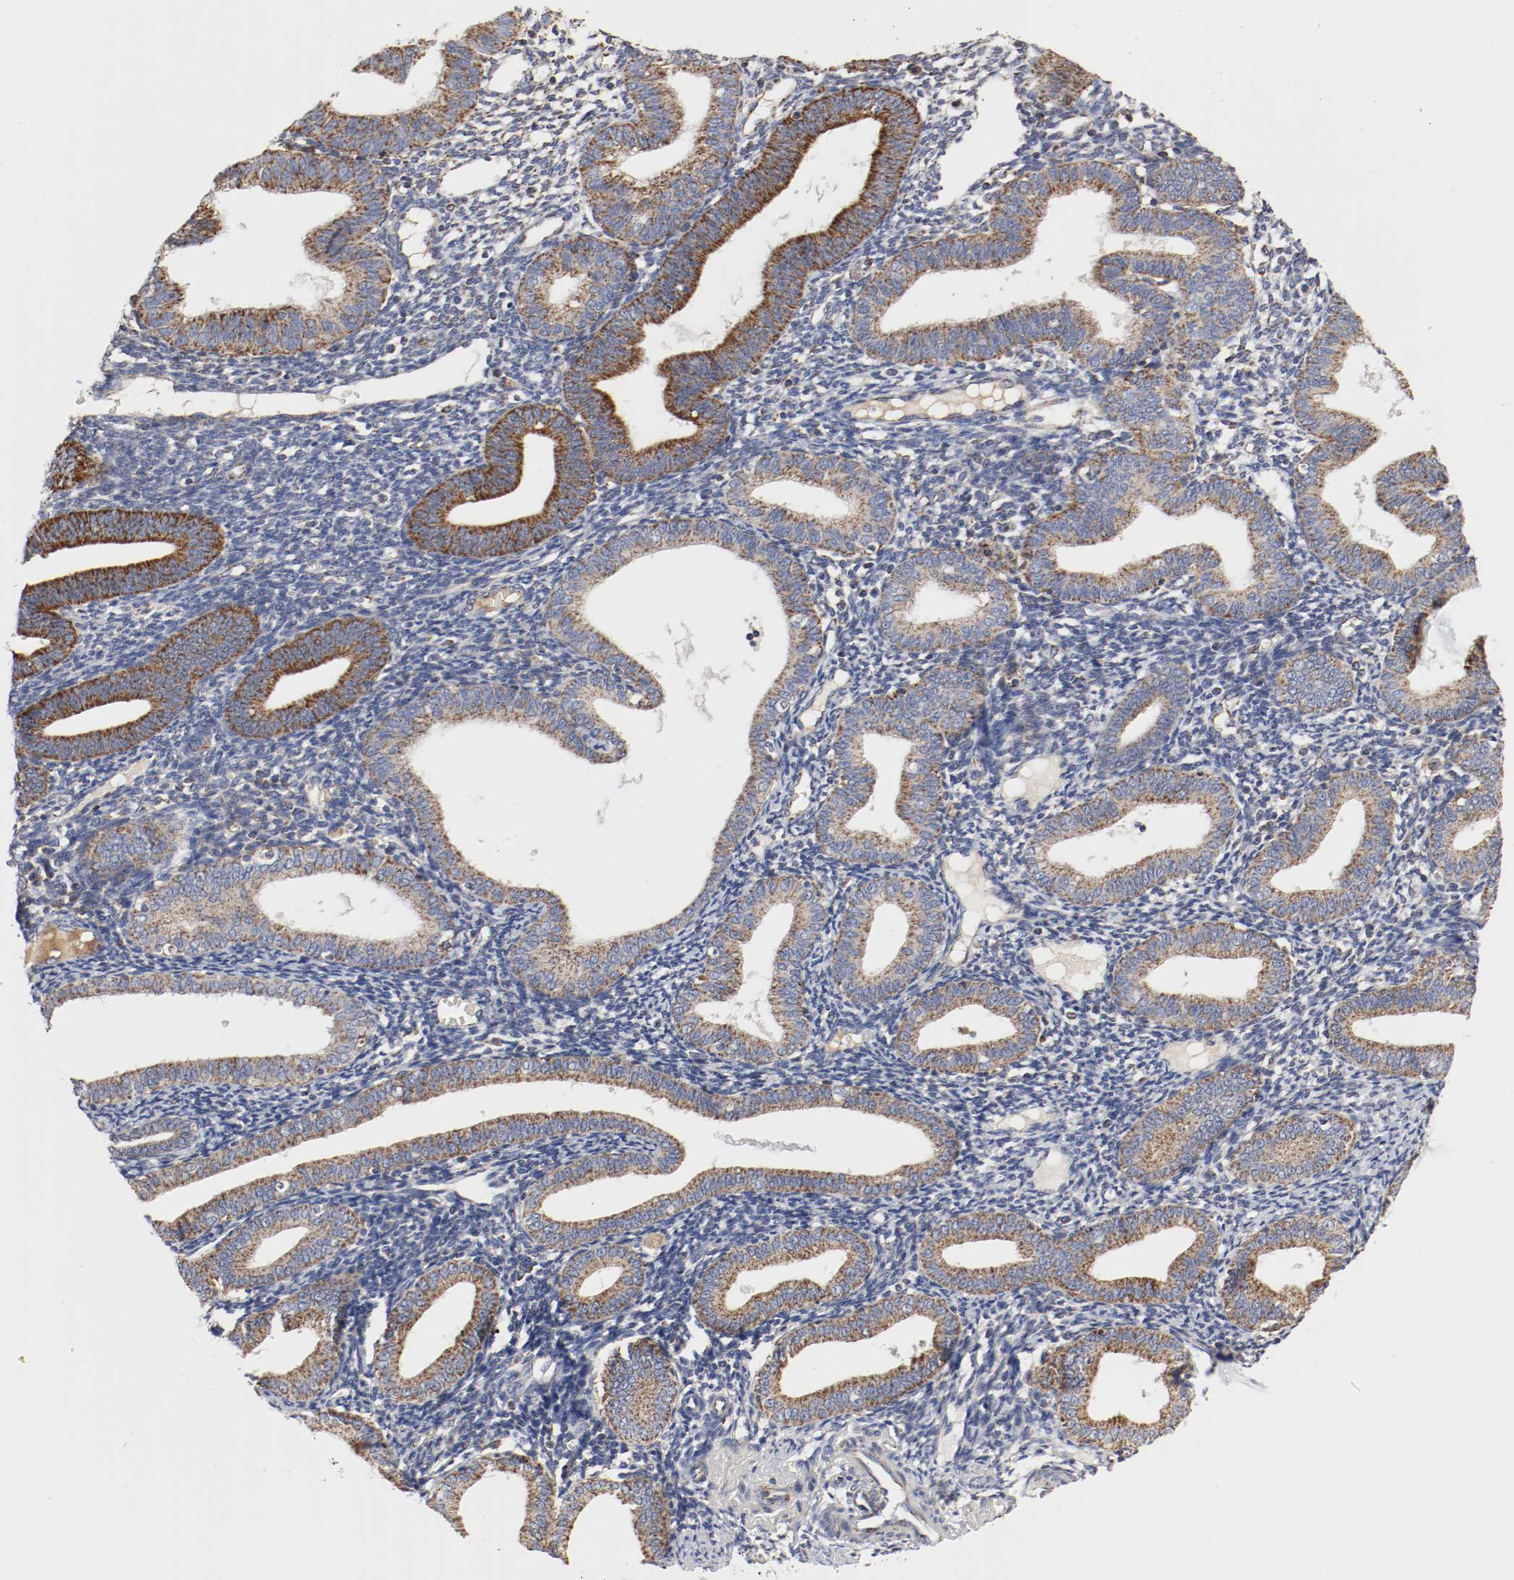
{"staining": {"intensity": "weak", "quantity": "25%-75%", "location": "cytoplasmic/membranous"}, "tissue": "endometrium", "cell_type": "Cells in endometrial stroma", "image_type": "normal", "snomed": [{"axis": "morphology", "description": "Normal tissue, NOS"}, {"axis": "topography", "description": "Endometrium"}], "caption": "Brown immunohistochemical staining in normal endometrium demonstrates weak cytoplasmic/membranous staining in approximately 25%-75% of cells in endometrial stroma.", "gene": "AFG3L2", "patient": {"sex": "female", "age": 61}}